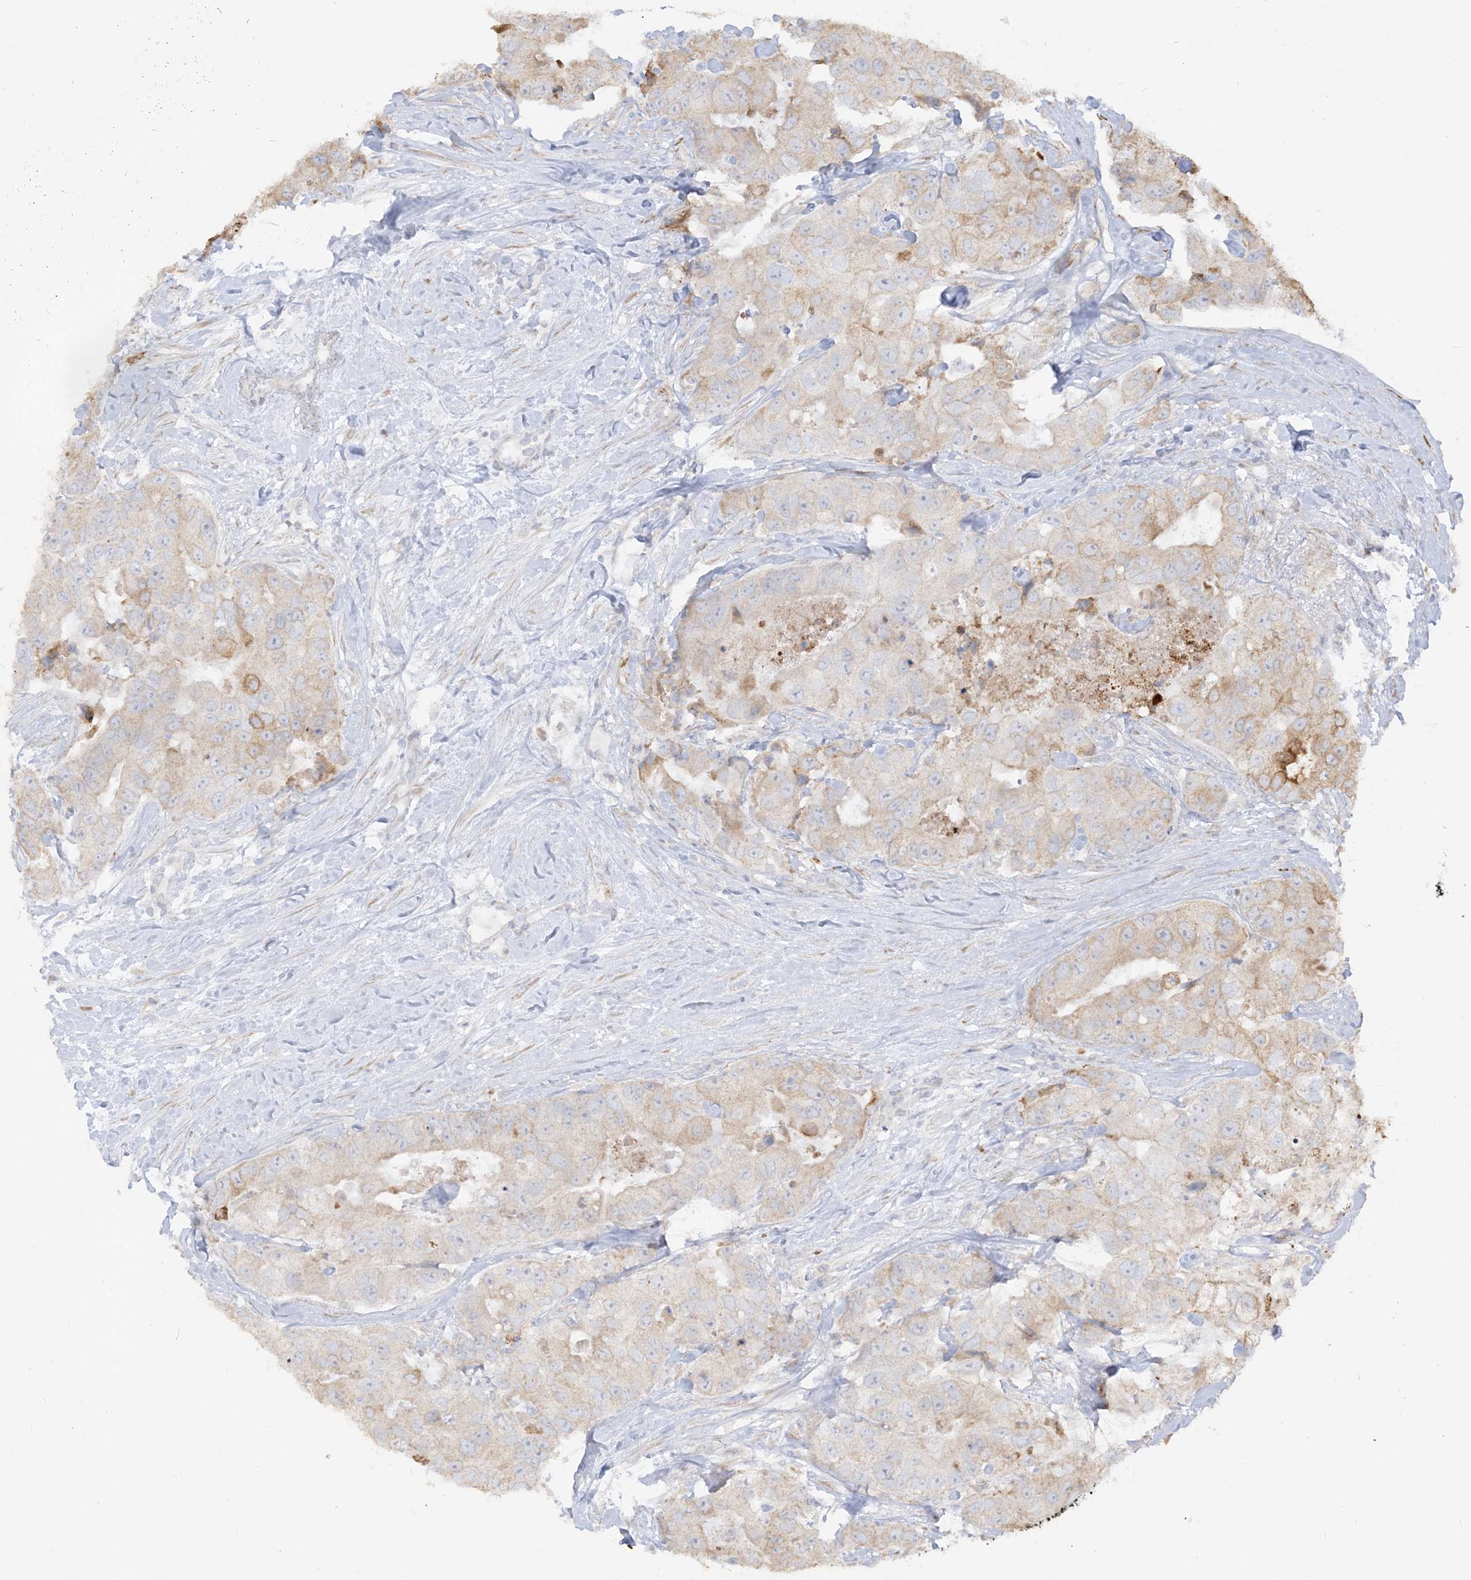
{"staining": {"intensity": "moderate", "quantity": "<25%", "location": "cytoplasmic/membranous"}, "tissue": "breast cancer", "cell_type": "Tumor cells", "image_type": "cancer", "snomed": [{"axis": "morphology", "description": "Duct carcinoma"}, {"axis": "topography", "description": "Breast"}], "caption": "Immunohistochemistry of breast cancer (invasive ductal carcinoma) demonstrates low levels of moderate cytoplasmic/membranous expression in approximately <25% of tumor cells. Nuclei are stained in blue.", "gene": "LOXL3", "patient": {"sex": "female", "age": 62}}